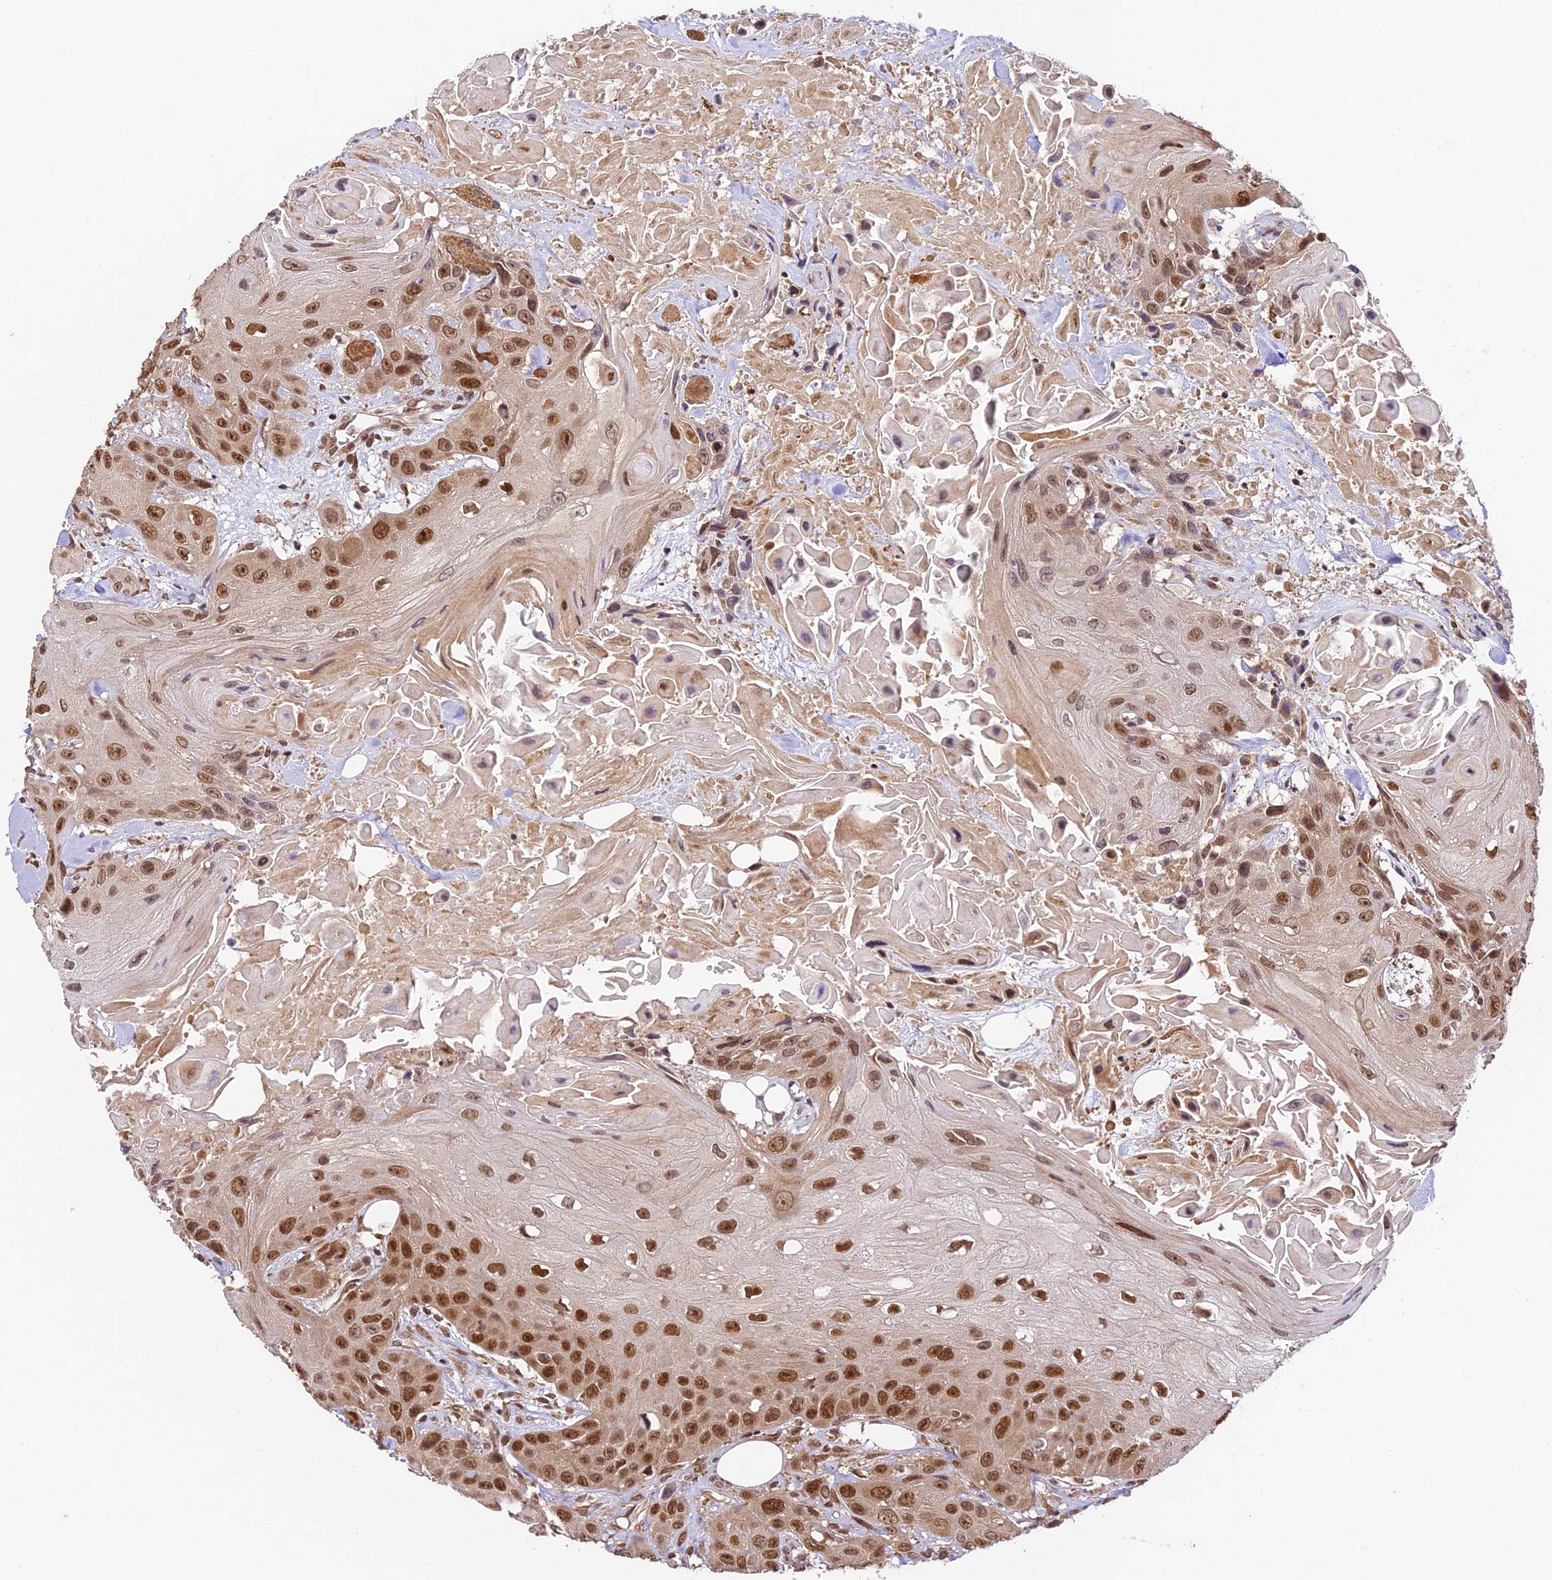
{"staining": {"intensity": "strong", "quantity": "25%-75%", "location": "nuclear"}, "tissue": "head and neck cancer", "cell_type": "Tumor cells", "image_type": "cancer", "snomed": [{"axis": "morphology", "description": "Squamous cell carcinoma, NOS"}, {"axis": "topography", "description": "Head-Neck"}], "caption": "Squamous cell carcinoma (head and neck) stained for a protein (brown) displays strong nuclear positive positivity in approximately 25%-75% of tumor cells.", "gene": "TRIM22", "patient": {"sex": "male", "age": 81}}